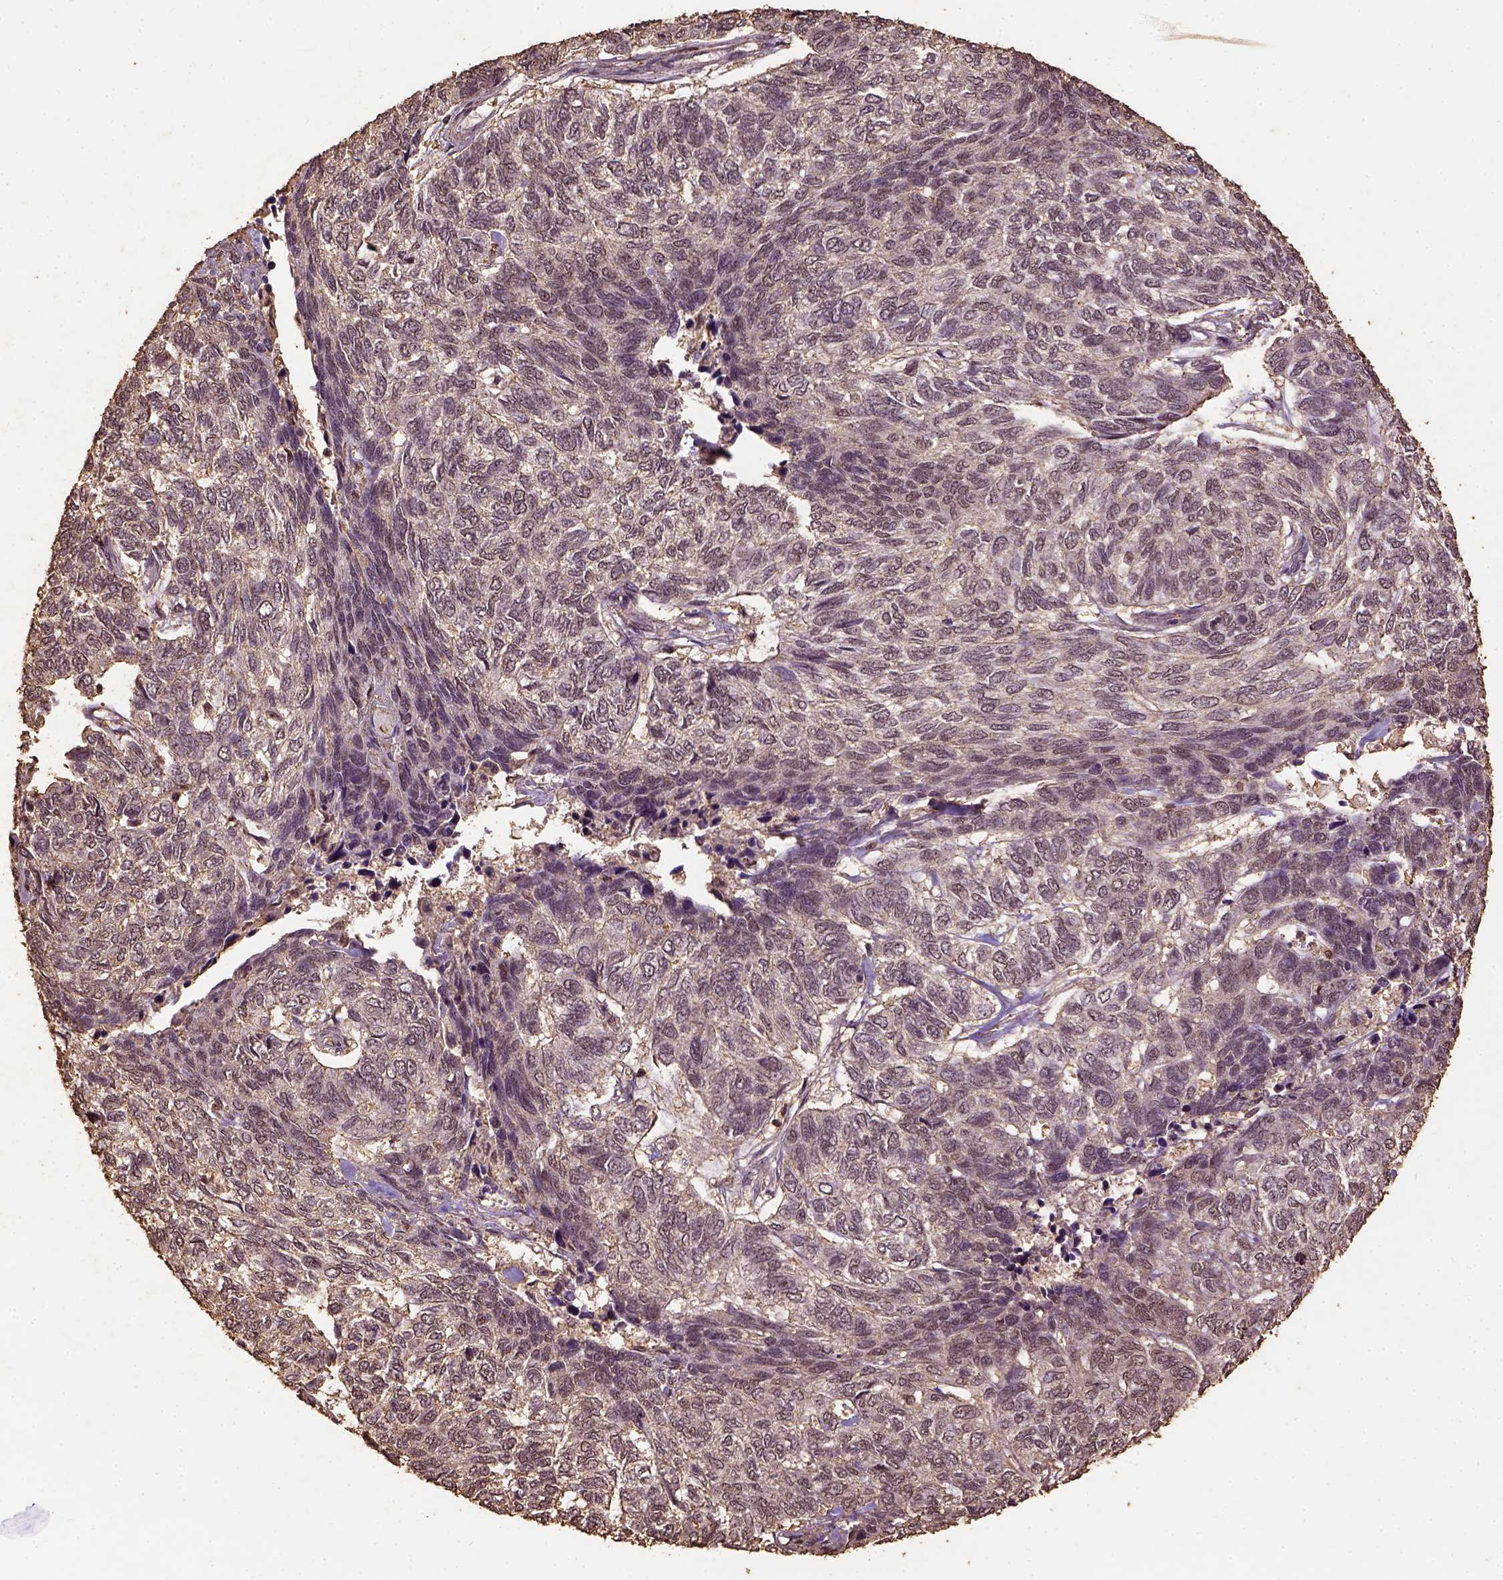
{"staining": {"intensity": "weak", "quantity": "<25%", "location": "nuclear"}, "tissue": "skin cancer", "cell_type": "Tumor cells", "image_type": "cancer", "snomed": [{"axis": "morphology", "description": "Basal cell carcinoma"}, {"axis": "topography", "description": "Skin"}], "caption": "Photomicrograph shows no significant protein staining in tumor cells of skin cancer.", "gene": "NACC1", "patient": {"sex": "female", "age": 65}}